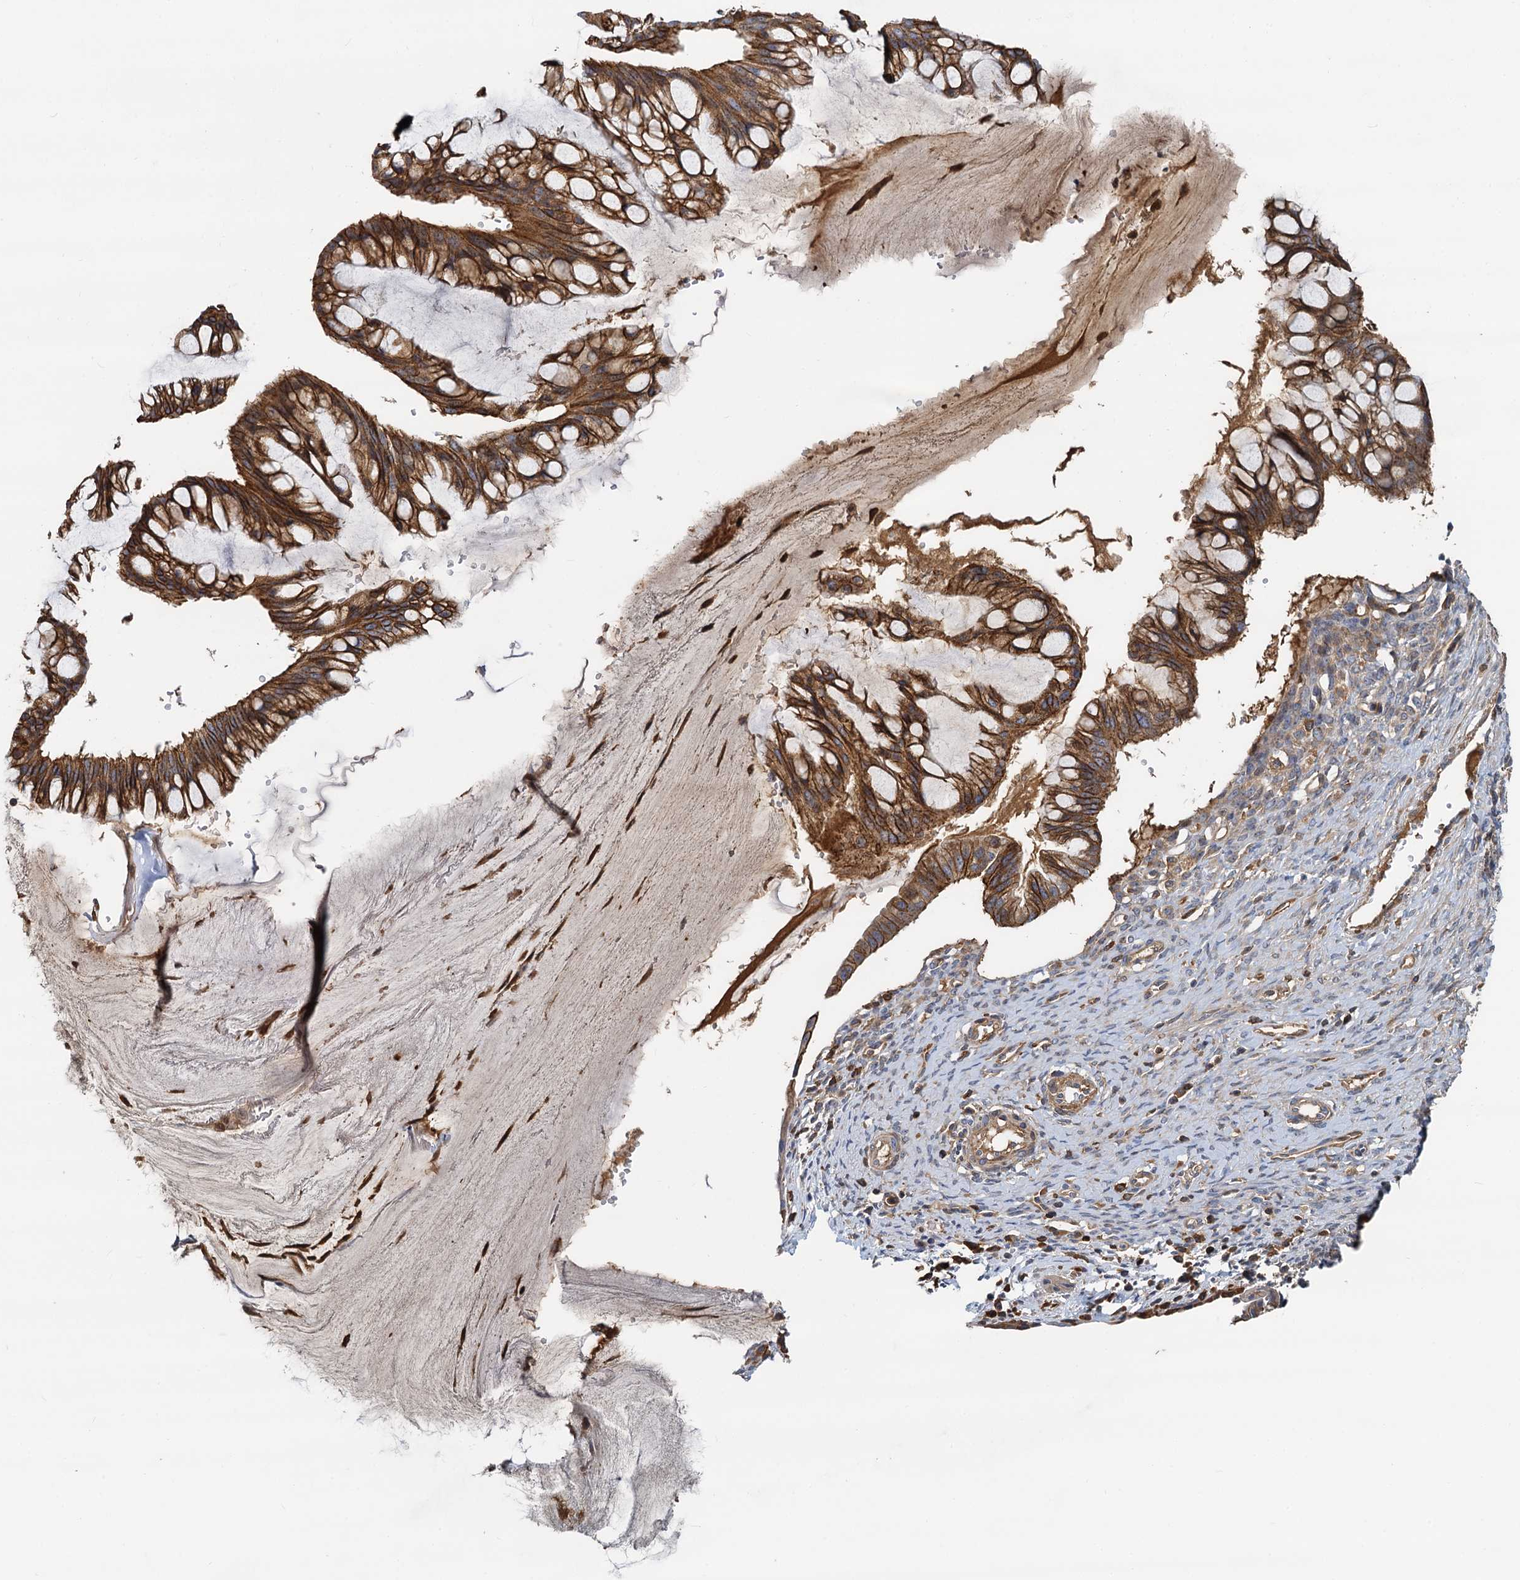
{"staining": {"intensity": "strong", "quantity": ">75%", "location": "cytoplasmic/membranous"}, "tissue": "ovarian cancer", "cell_type": "Tumor cells", "image_type": "cancer", "snomed": [{"axis": "morphology", "description": "Cystadenocarcinoma, mucinous, NOS"}, {"axis": "topography", "description": "Ovary"}], "caption": "A high-resolution micrograph shows immunohistochemistry (IHC) staining of ovarian cancer, which exhibits strong cytoplasmic/membranous staining in about >75% of tumor cells.", "gene": "LNX2", "patient": {"sex": "female", "age": 73}}